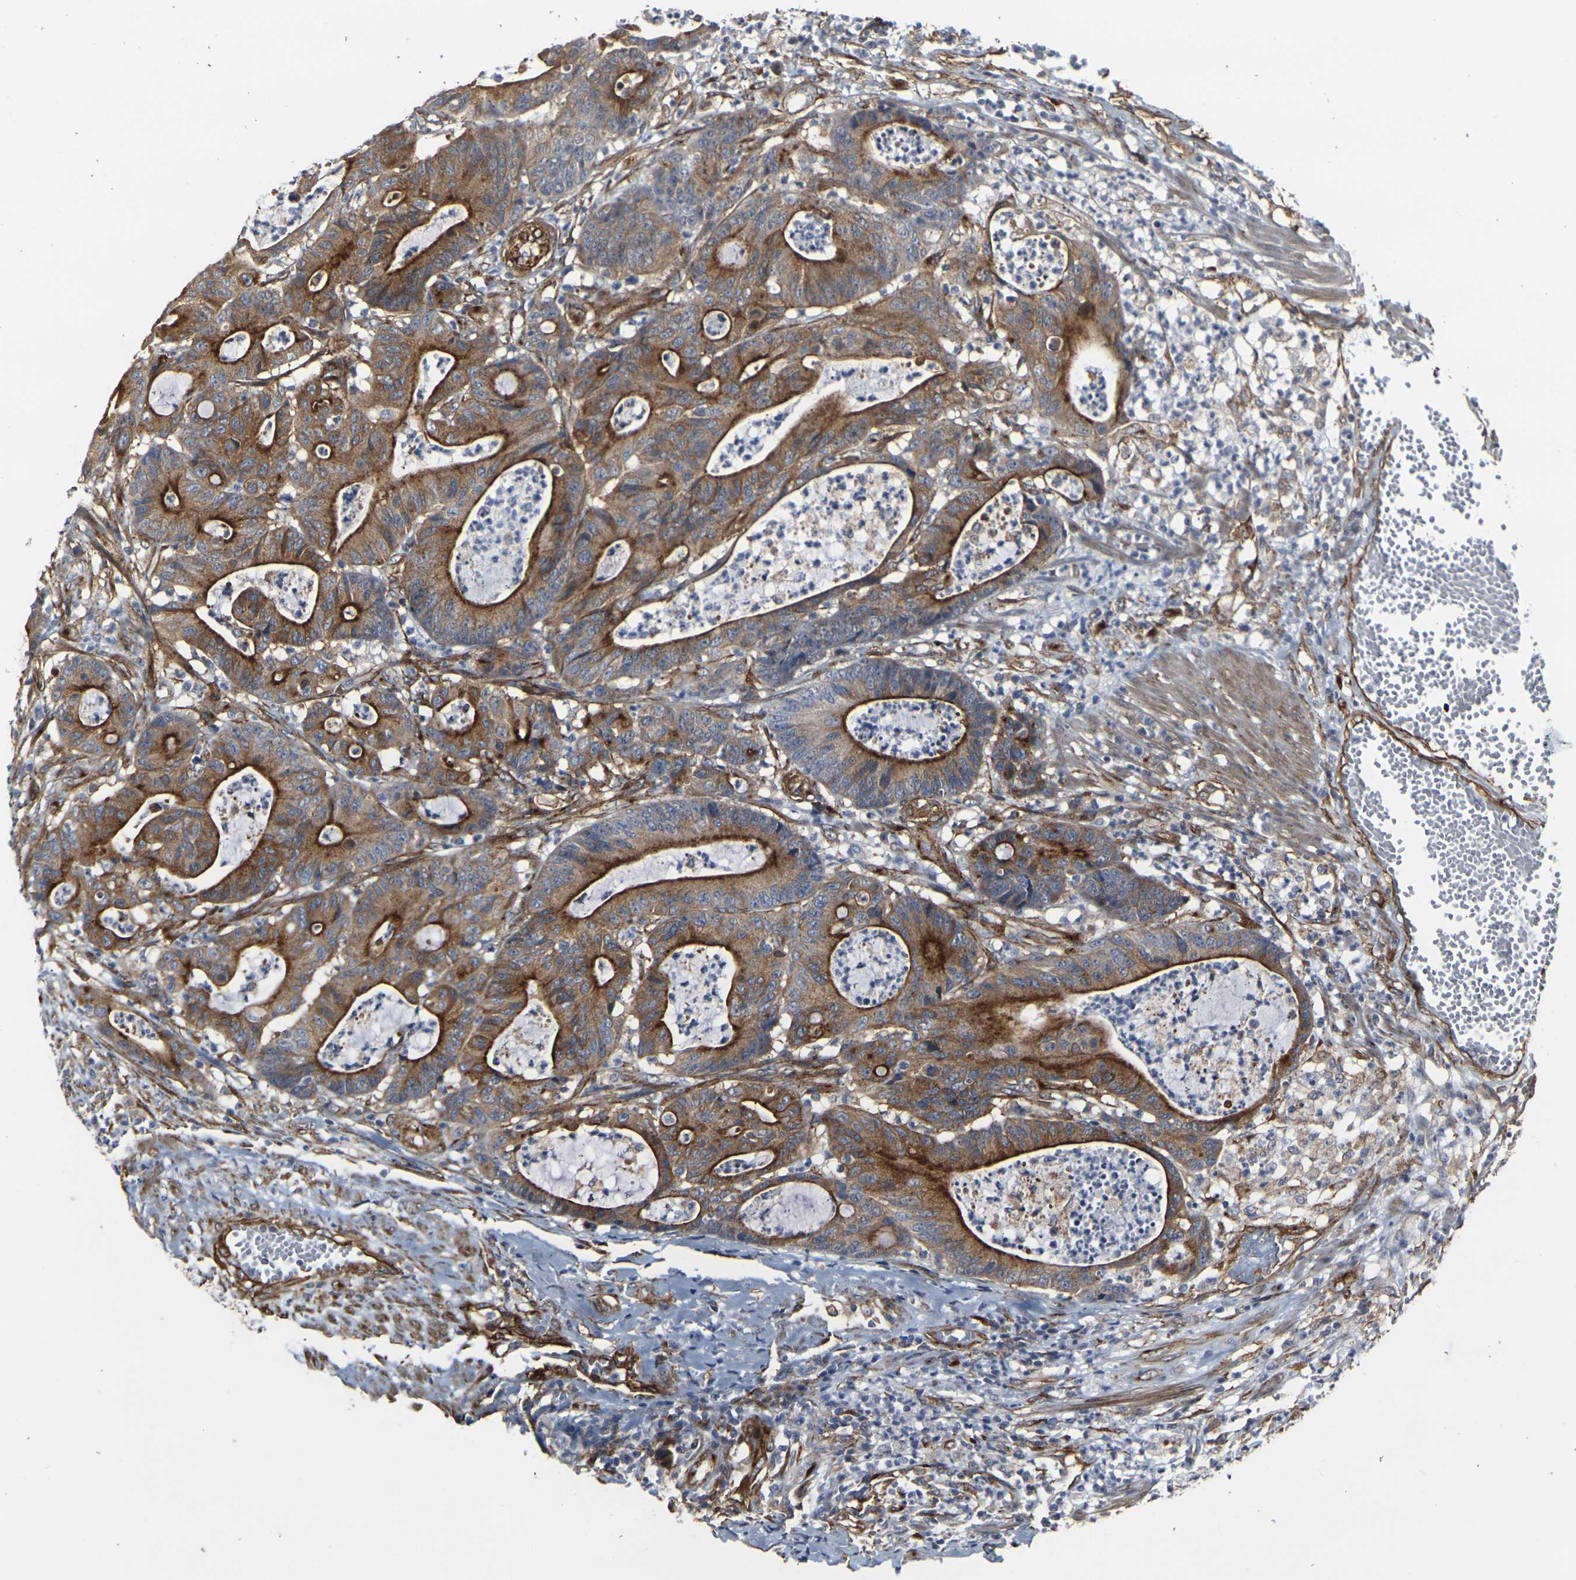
{"staining": {"intensity": "strong", "quantity": ">75%", "location": "cytoplasmic/membranous"}, "tissue": "colorectal cancer", "cell_type": "Tumor cells", "image_type": "cancer", "snomed": [{"axis": "morphology", "description": "Adenocarcinoma, NOS"}, {"axis": "topography", "description": "Colon"}], "caption": "IHC of colorectal adenocarcinoma exhibits high levels of strong cytoplasmic/membranous positivity in approximately >75% of tumor cells.", "gene": "MYOF", "patient": {"sex": "female", "age": 84}}